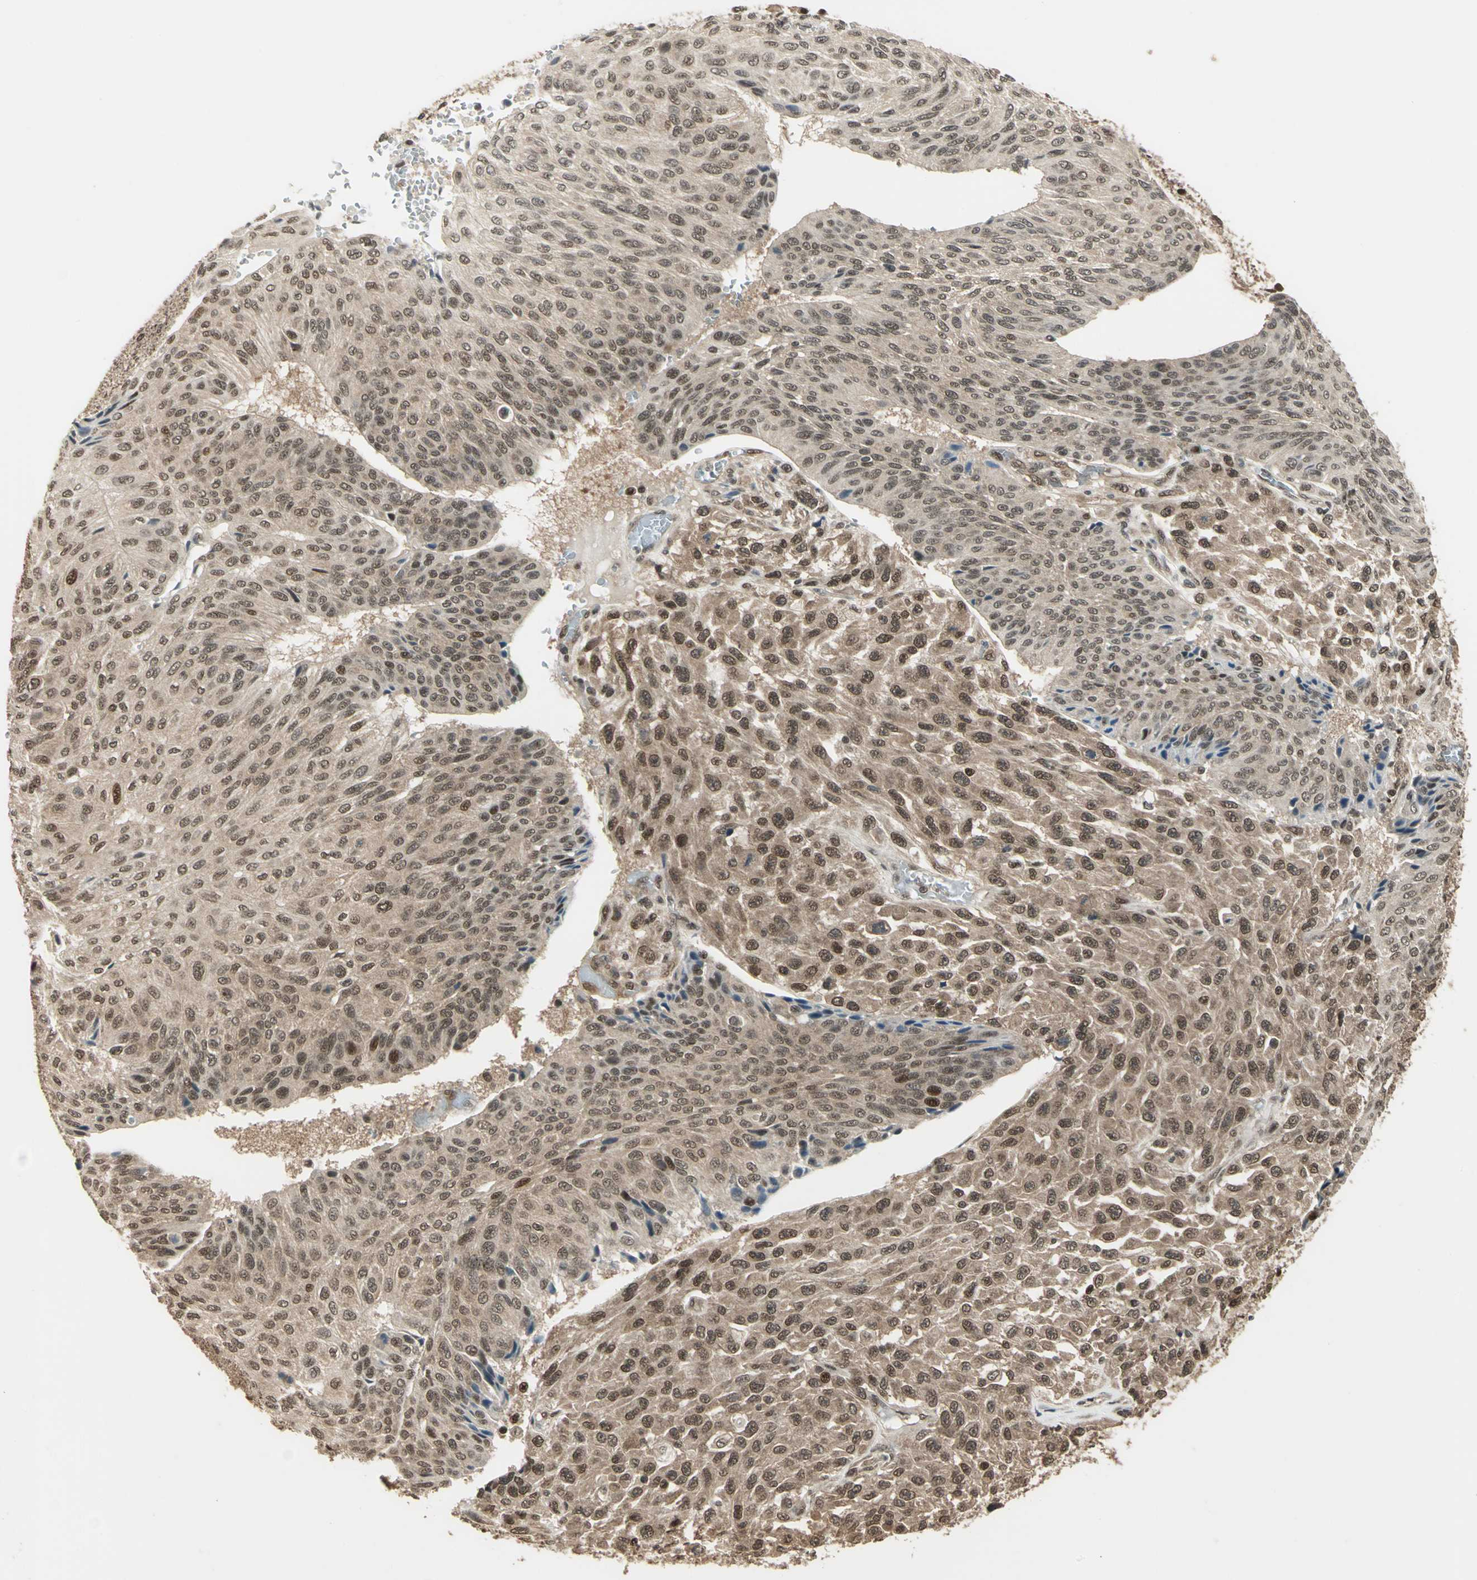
{"staining": {"intensity": "weak", "quantity": ">75%", "location": "cytoplasmic/membranous,nuclear"}, "tissue": "urothelial cancer", "cell_type": "Tumor cells", "image_type": "cancer", "snomed": [{"axis": "morphology", "description": "Urothelial carcinoma, High grade"}, {"axis": "topography", "description": "Urinary bladder"}], "caption": "Immunohistochemistry (IHC) (DAB) staining of high-grade urothelial carcinoma displays weak cytoplasmic/membranous and nuclear protein positivity in approximately >75% of tumor cells. The staining was performed using DAB to visualize the protein expression in brown, while the nuclei were stained in blue with hematoxylin (Magnification: 20x).", "gene": "PSMC3", "patient": {"sex": "male", "age": 66}}